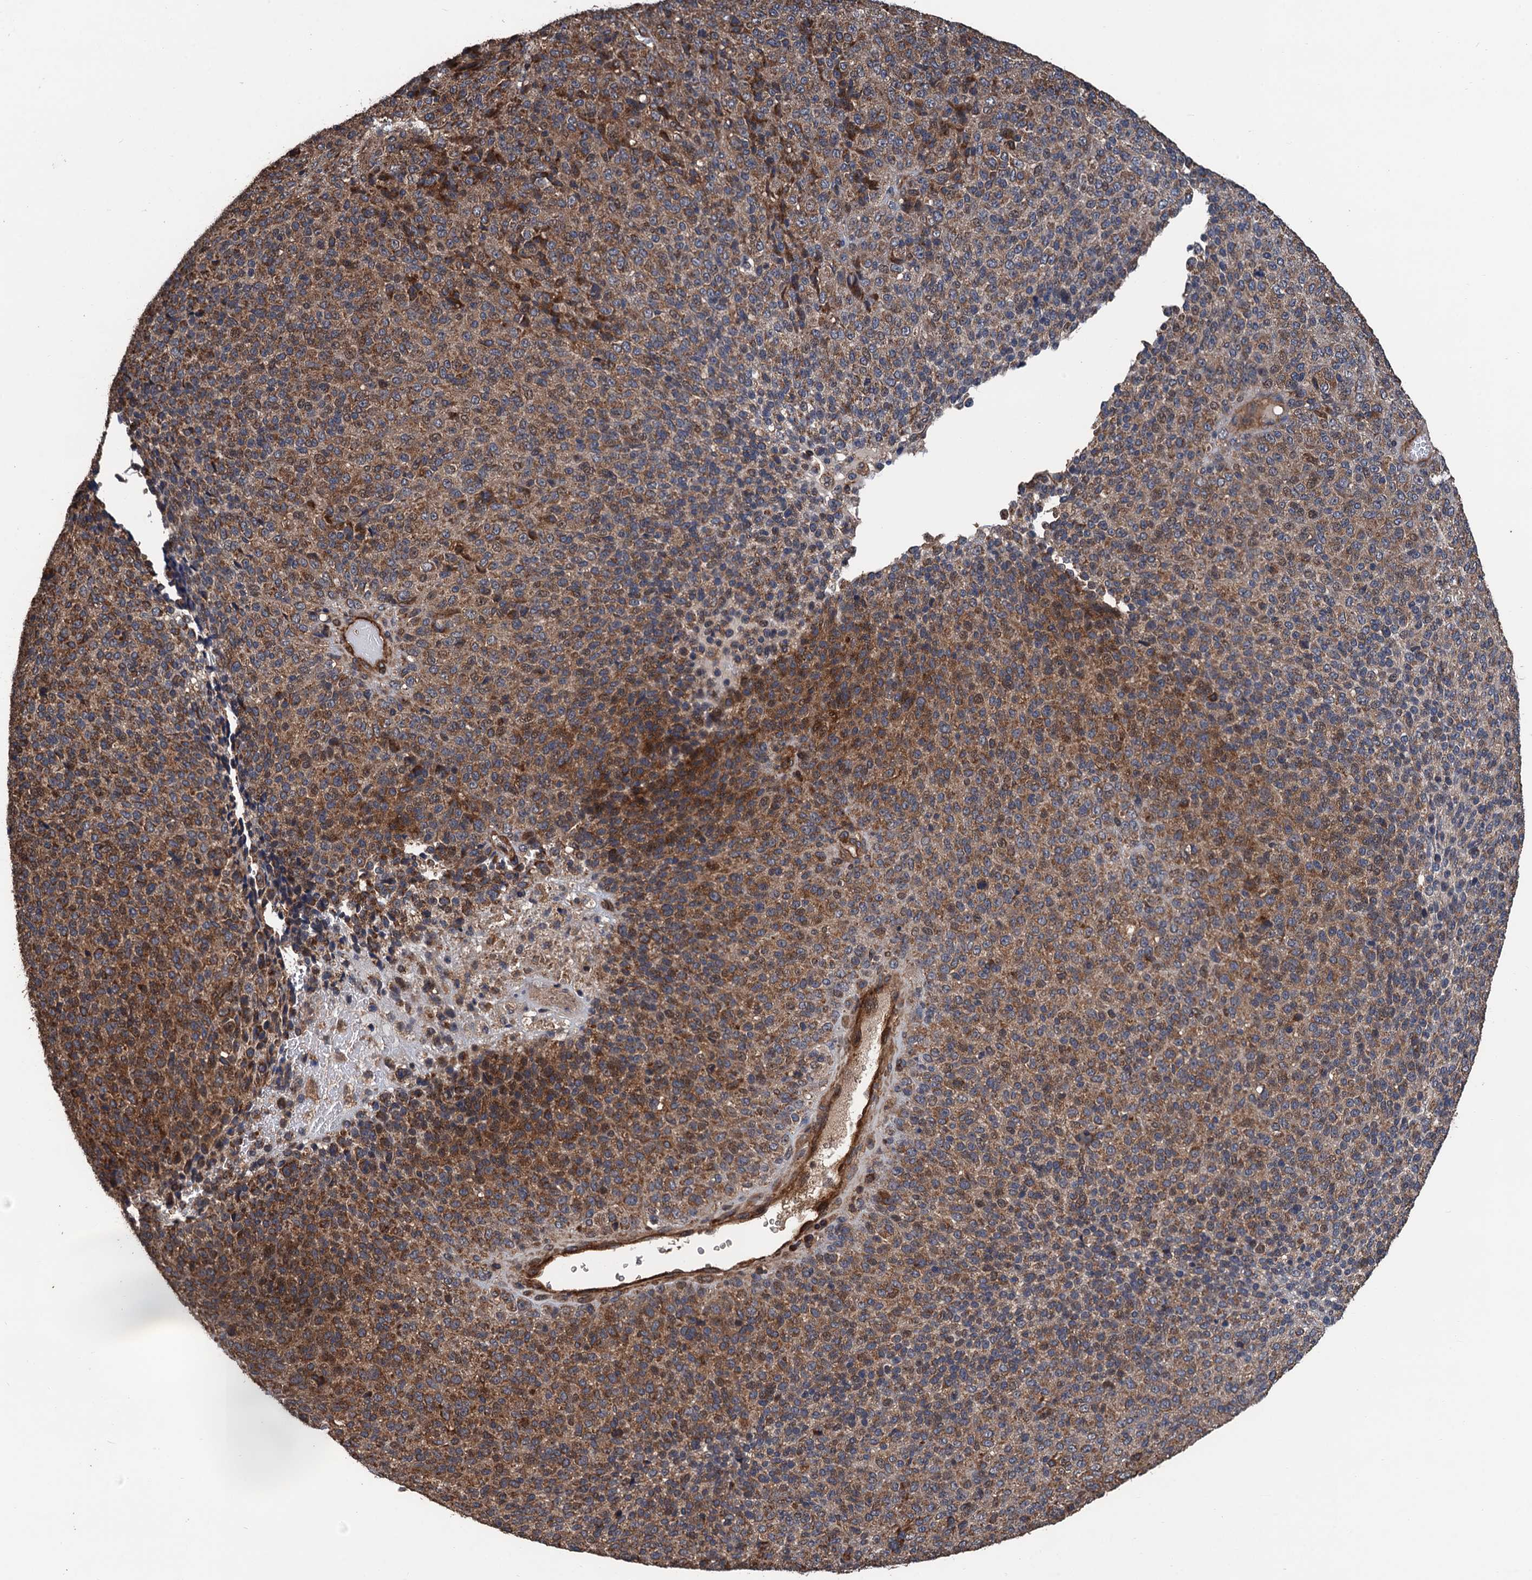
{"staining": {"intensity": "moderate", "quantity": ">75%", "location": "cytoplasmic/membranous,nuclear"}, "tissue": "melanoma", "cell_type": "Tumor cells", "image_type": "cancer", "snomed": [{"axis": "morphology", "description": "Malignant melanoma, Metastatic site"}, {"axis": "topography", "description": "Brain"}], "caption": "Tumor cells show moderate cytoplasmic/membranous and nuclear expression in about >75% of cells in melanoma.", "gene": "PPP4R1", "patient": {"sex": "female", "age": 56}}